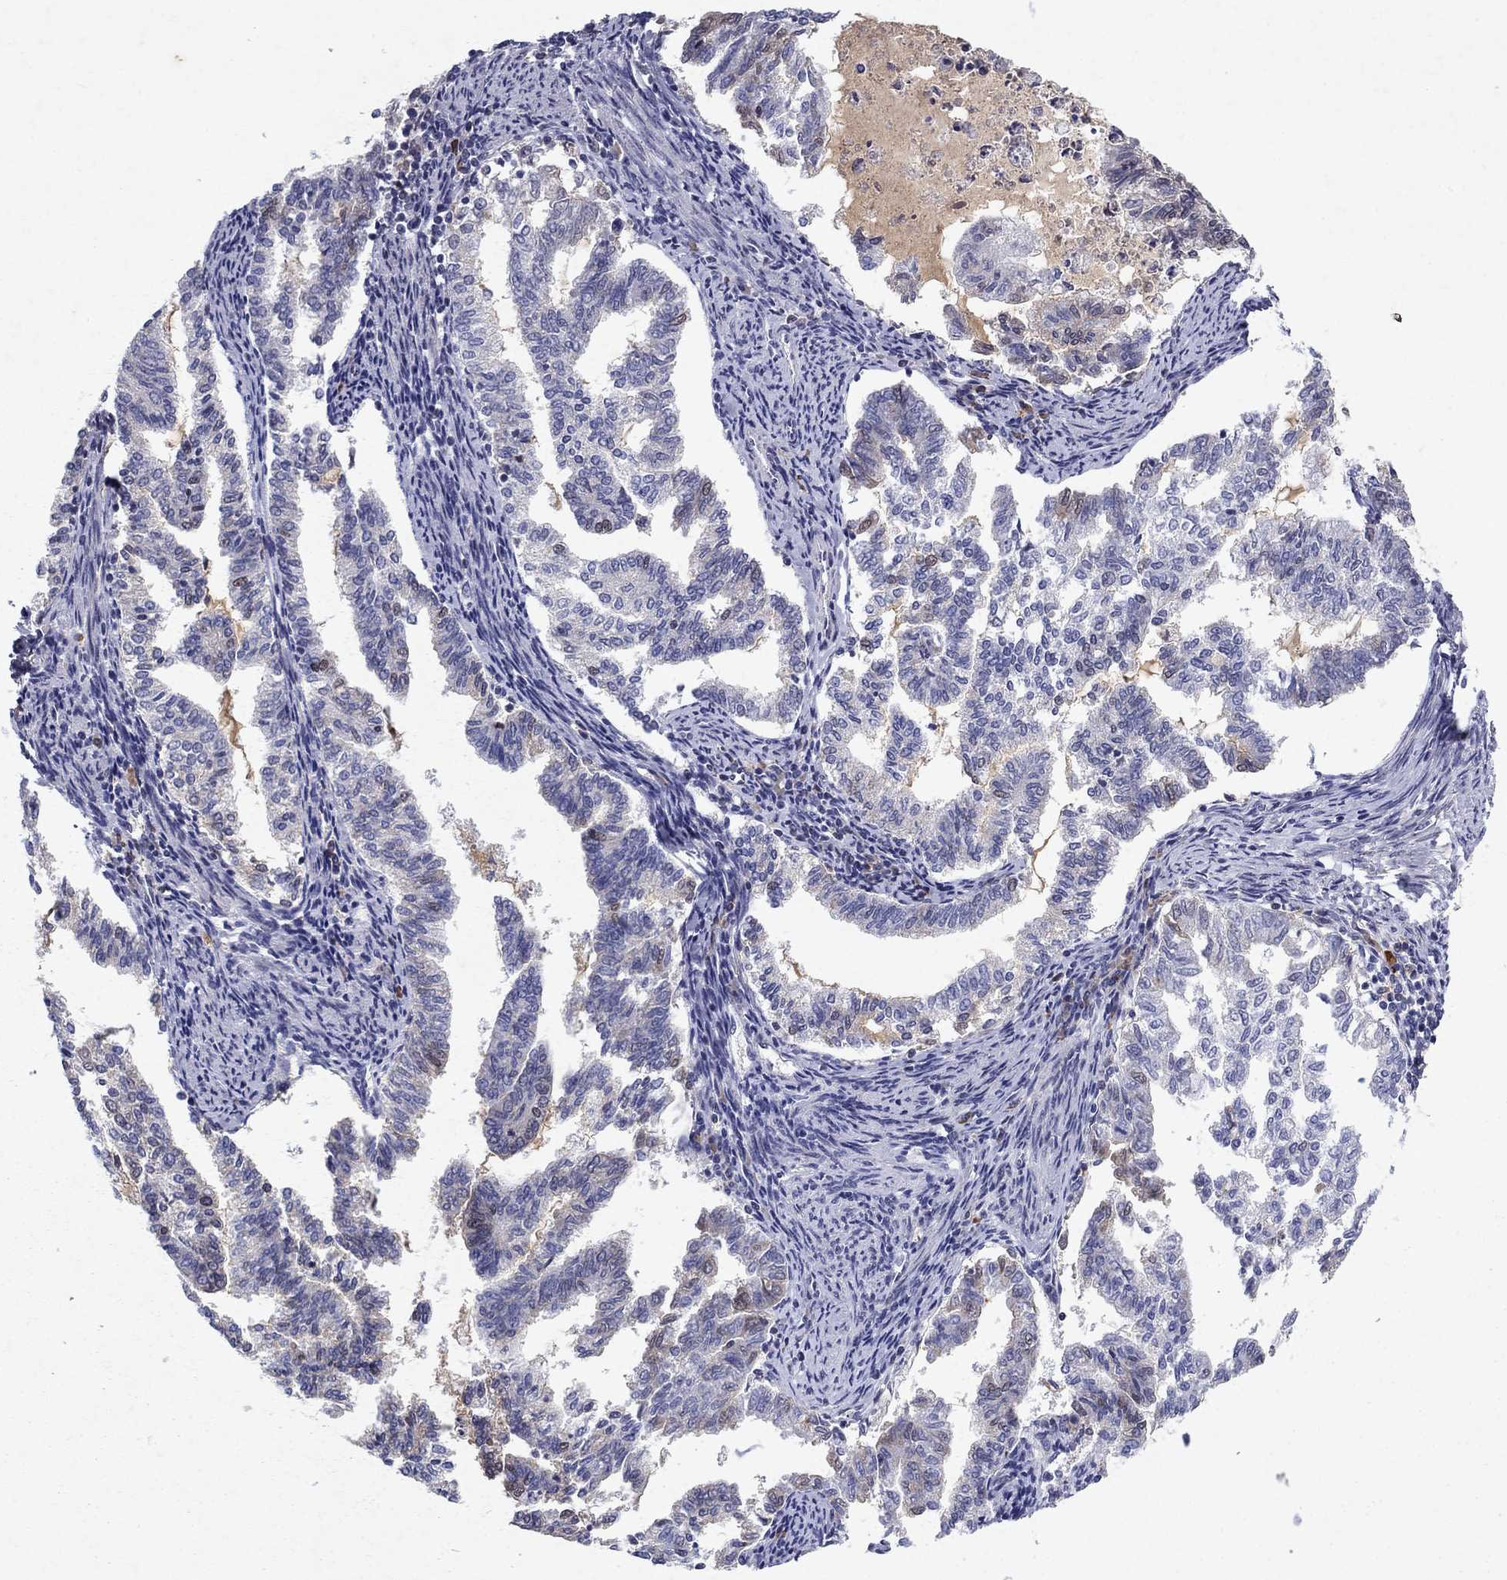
{"staining": {"intensity": "negative", "quantity": "none", "location": "none"}, "tissue": "endometrial cancer", "cell_type": "Tumor cells", "image_type": "cancer", "snomed": [{"axis": "morphology", "description": "Adenocarcinoma, NOS"}, {"axis": "topography", "description": "Endometrium"}], "caption": "Endometrial adenocarcinoma was stained to show a protein in brown. There is no significant positivity in tumor cells.", "gene": "CRTC1", "patient": {"sex": "female", "age": 79}}